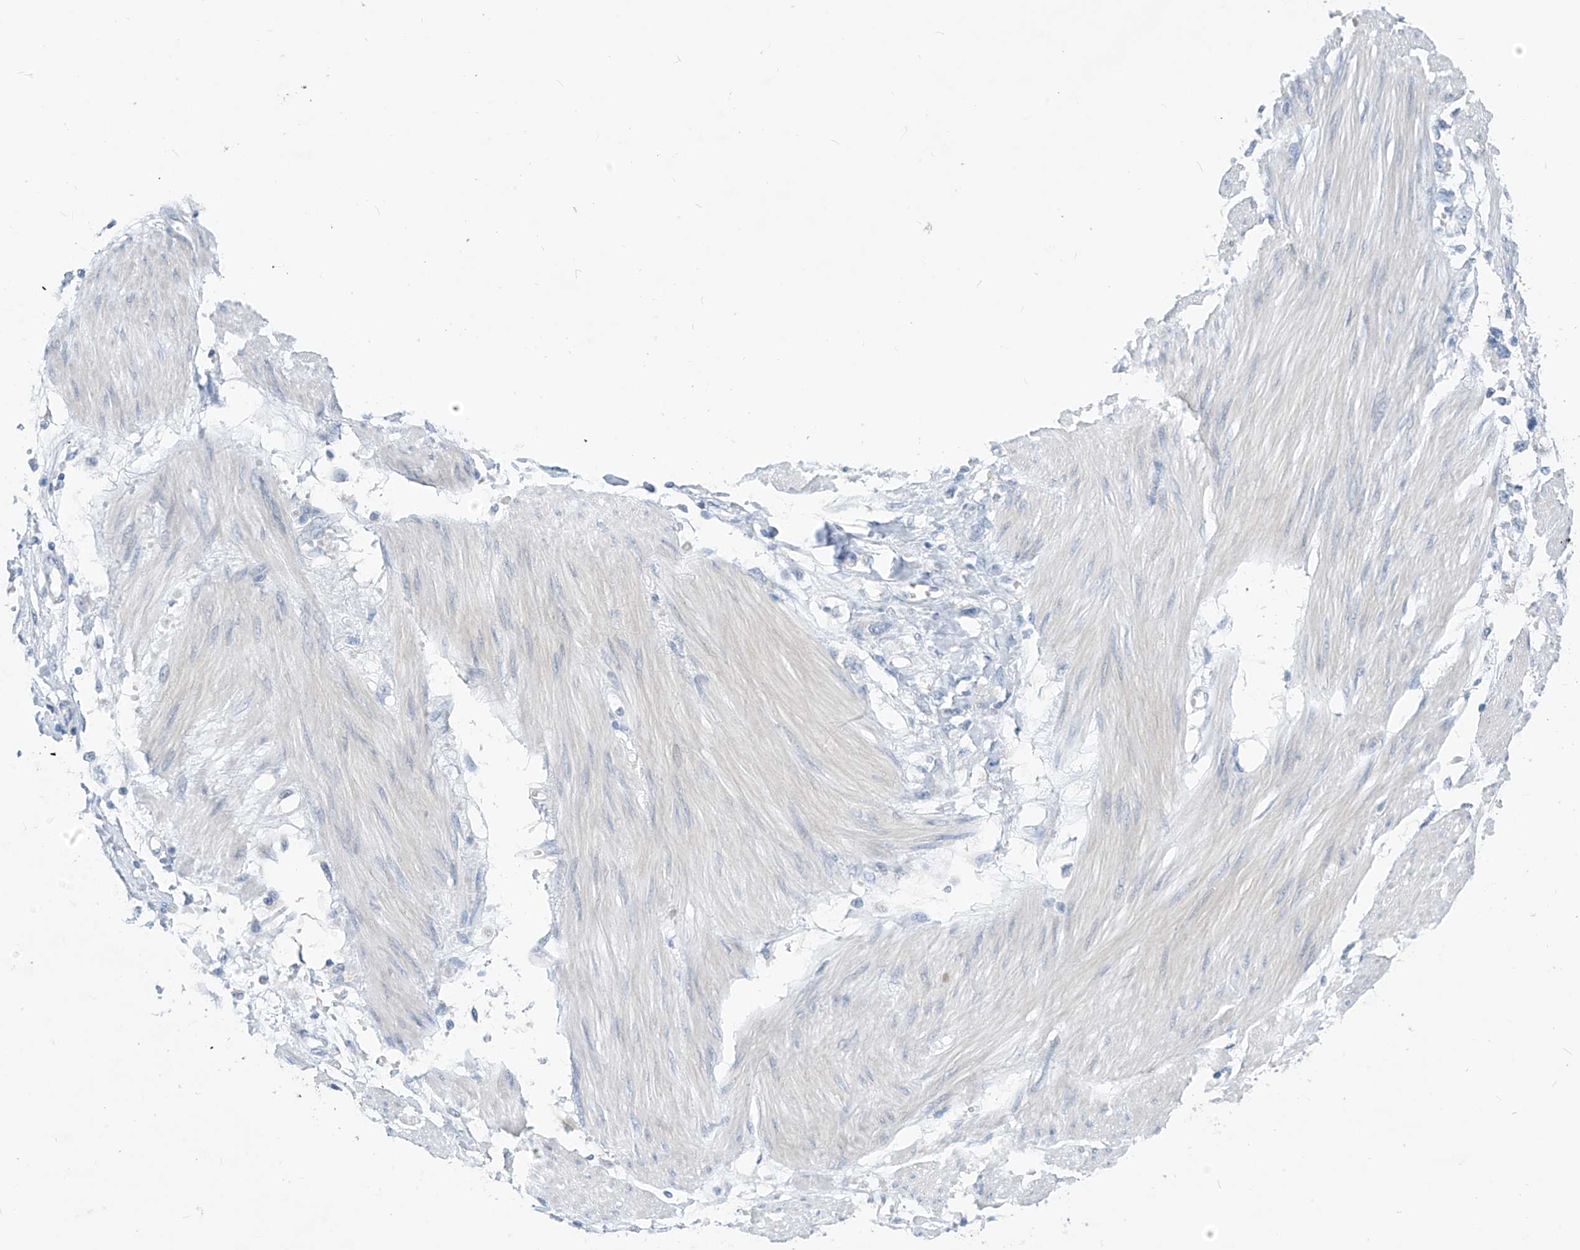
{"staining": {"intensity": "negative", "quantity": "none", "location": "none"}, "tissue": "stomach cancer", "cell_type": "Tumor cells", "image_type": "cancer", "snomed": [{"axis": "morphology", "description": "Adenocarcinoma, NOS"}, {"axis": "topography", "description": "Stomach"}], "caption": "Immunohistochemical staining of human adenocarcinoma (stomach) displays no significant expression in tumor cells.", "gene": "LDAH", "patient": {"sex": "female", "age": 76}}